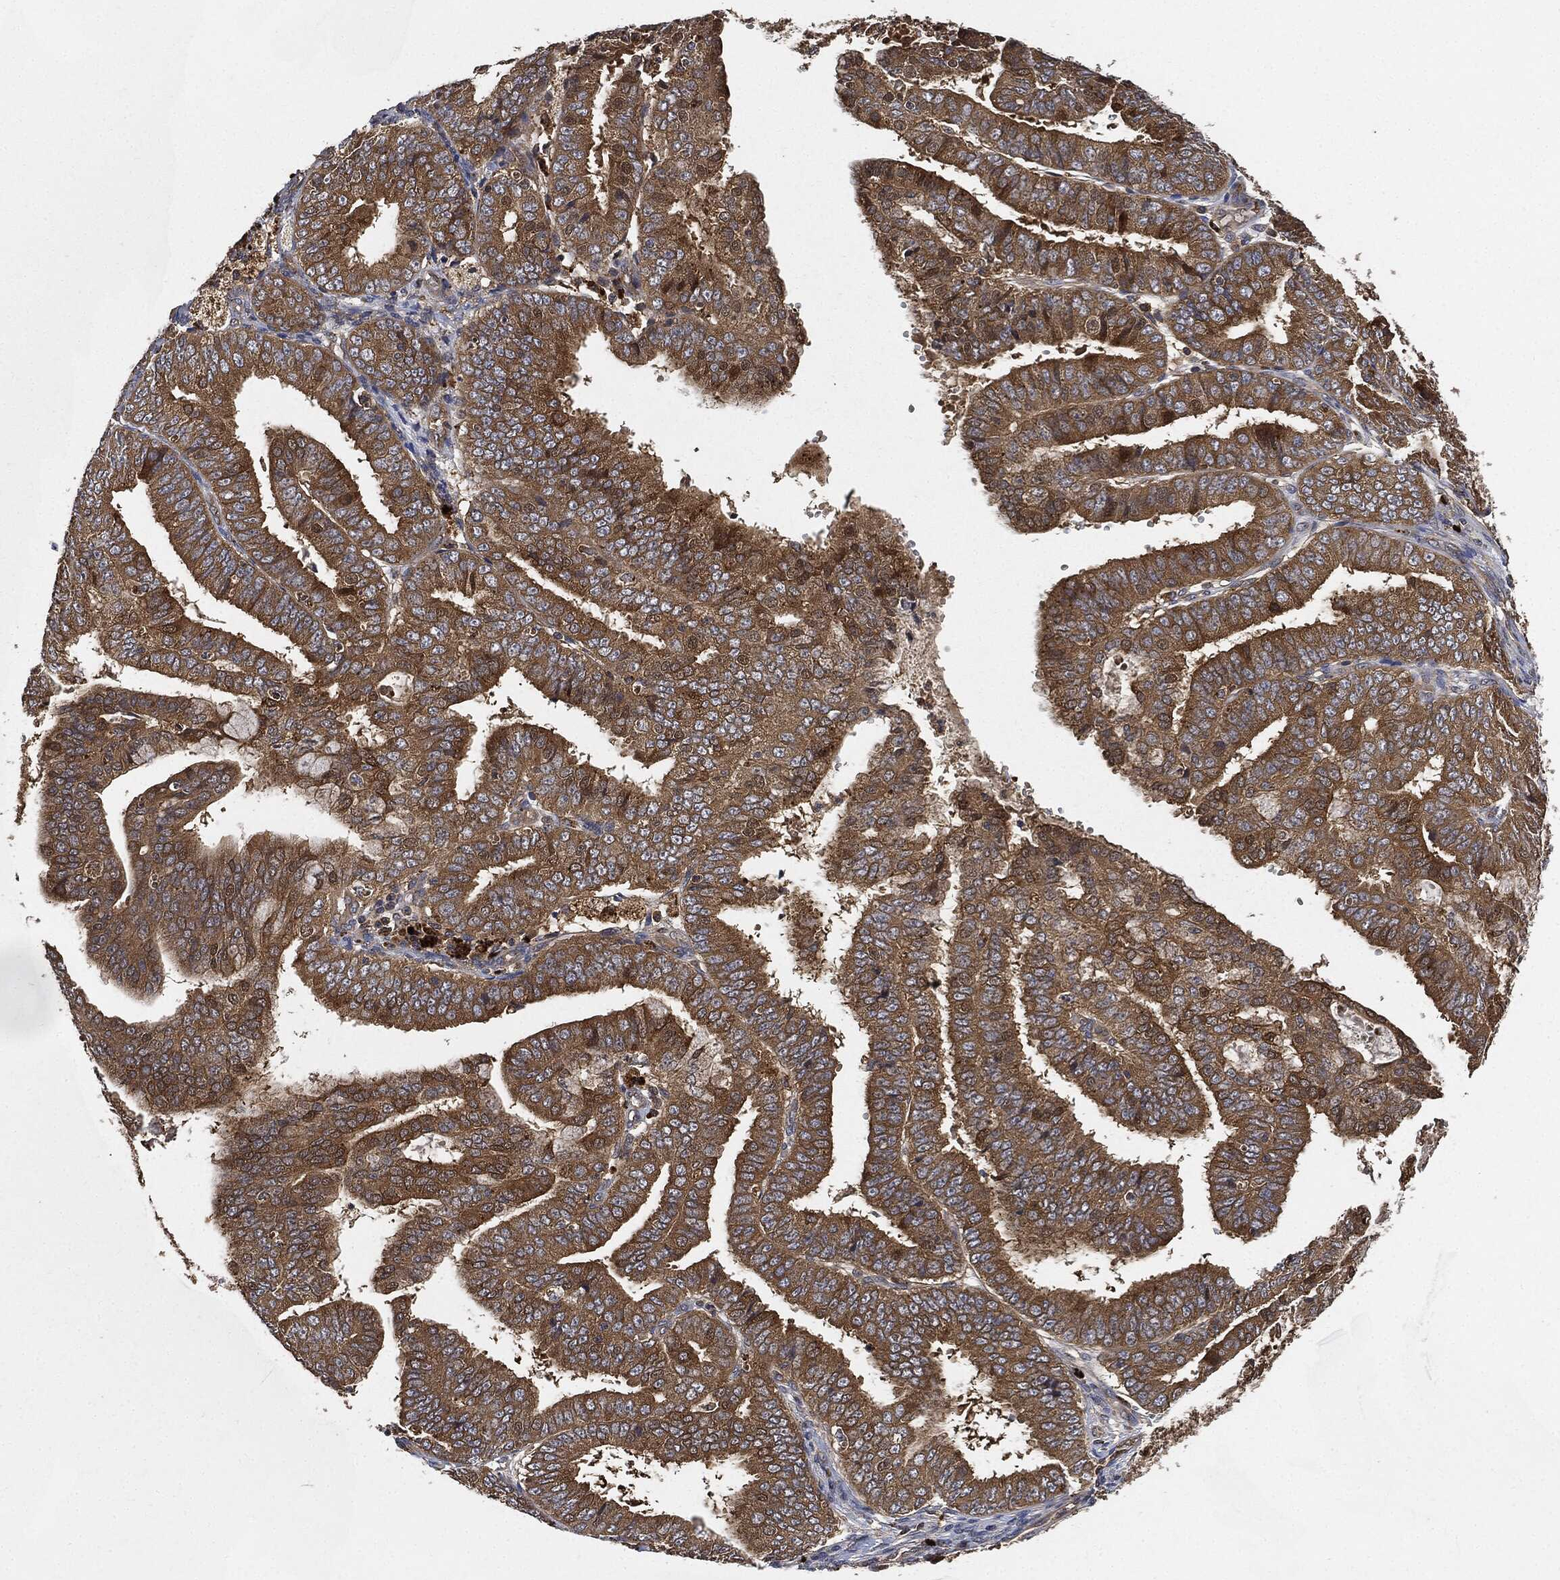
{"staining": {"intensity": "strong", "quantity": ">75%", "location": "cytoplasmic/membranous"}, "tissue": "endometrial cancer", "cell_type": "Tumor cells", "image_type": "cancer", "snomed": [{"axis": "morphology", "description": "Adenocarcinoma, NOS"}, {"axis": "topography", "description": "Endometrium"}], "caption": "Endometrial adenocarcinoma stained with DAB immunohistochemistry (IHC) exhibits high levels of strong cytoplasmic/membranous staining in approximately >75% of tumor cells.", "gene": "BRAF", "patient": {"sex": "female", "age": 63}}